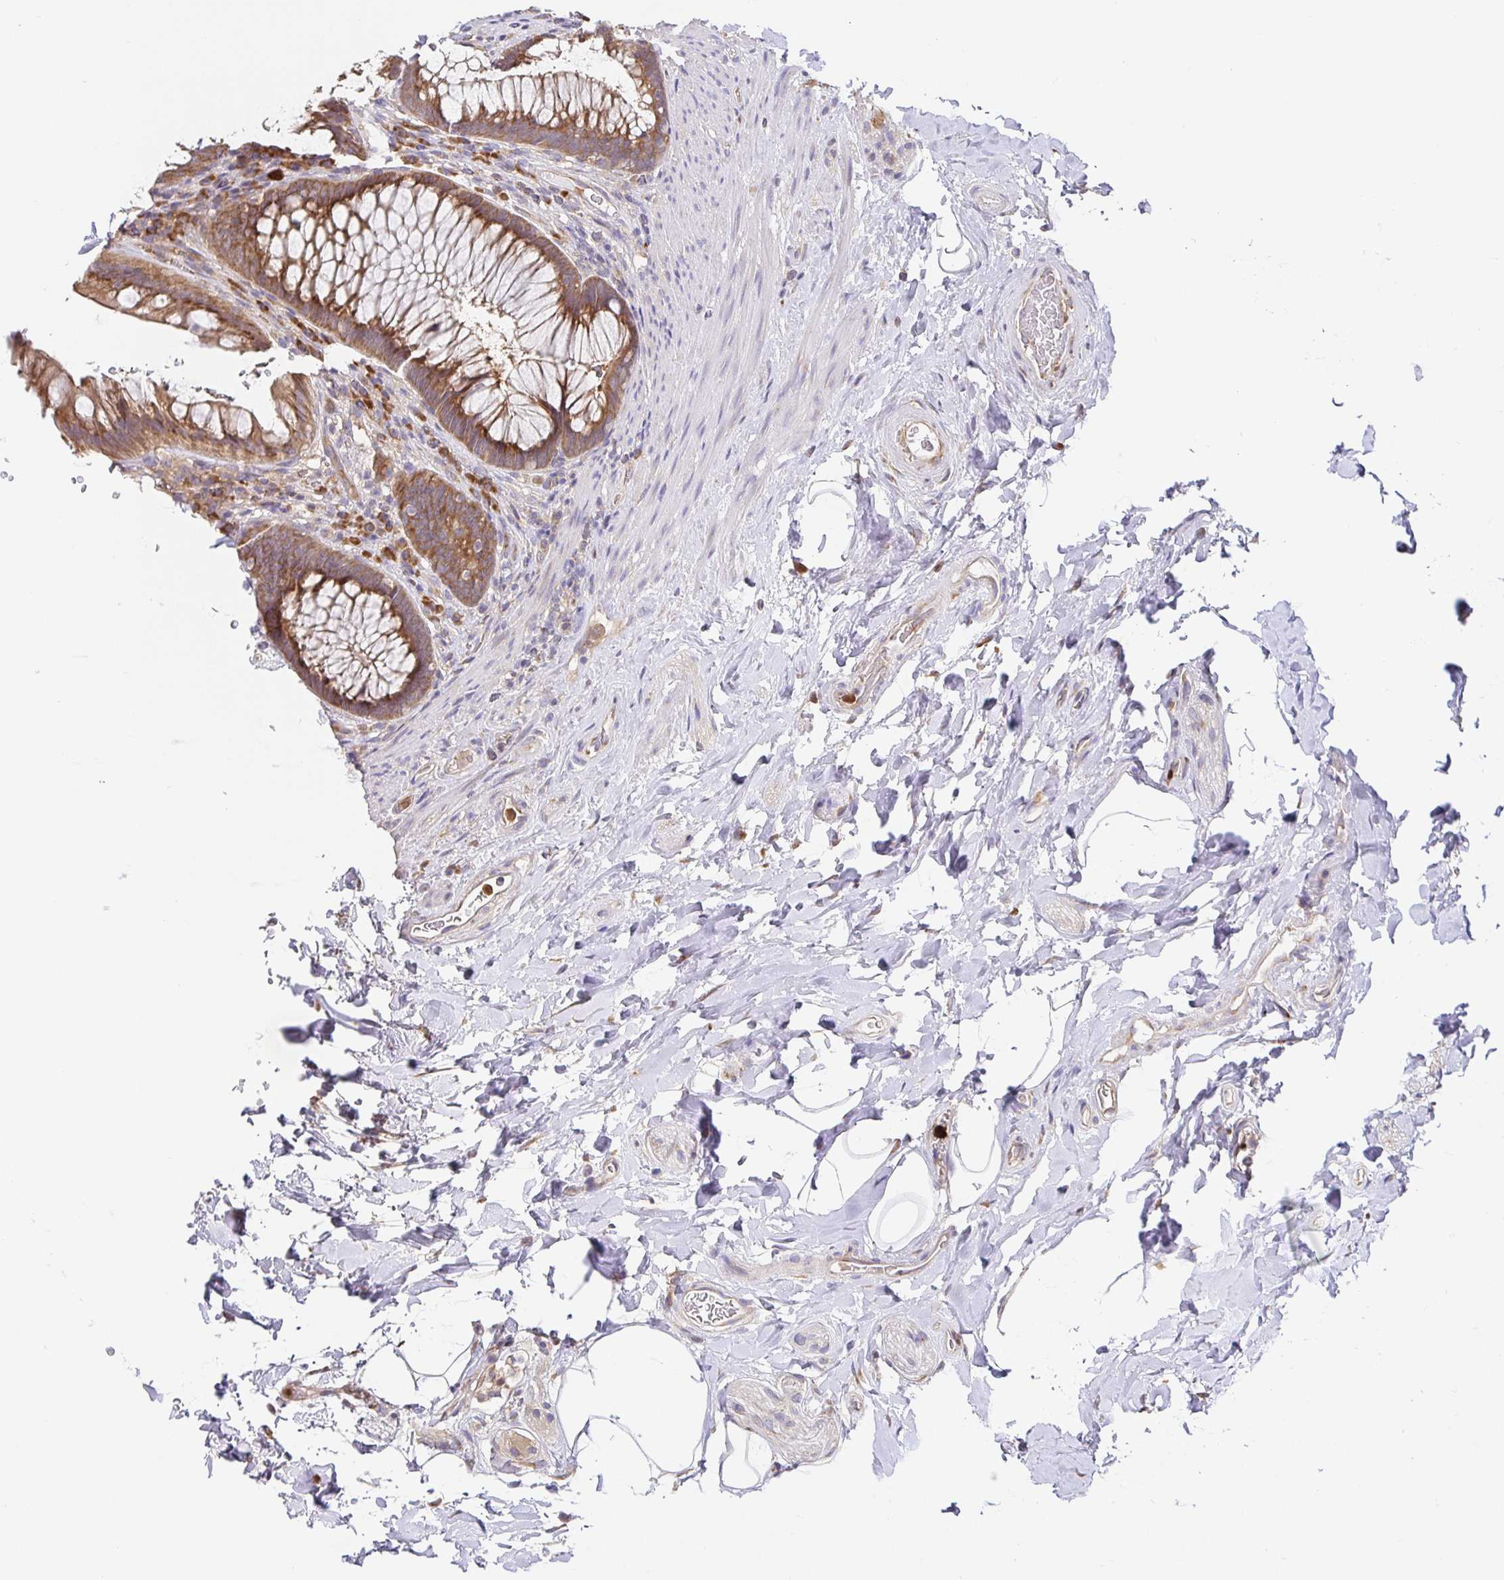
{"staining": {"intensity": "moderate", "quantity": ">75%", "location": "cytoplasmic/membranous"}, "tissue": "rectum", "cell_type": "Glandular cells", "image_type": "normal", "snomed": [{"axis": "morphology", "description": "Normal tissue, NOS"}, {"axis": "topography", "description": "Rectum"}], "caption": "Protein expression analysis of unremarkable human rectum reveals moderate cytoplasmic/membranous expression in about >75% of glandular cells.", "gene": "PDPK1", "patient": {"sex": "male", "age": 53}}